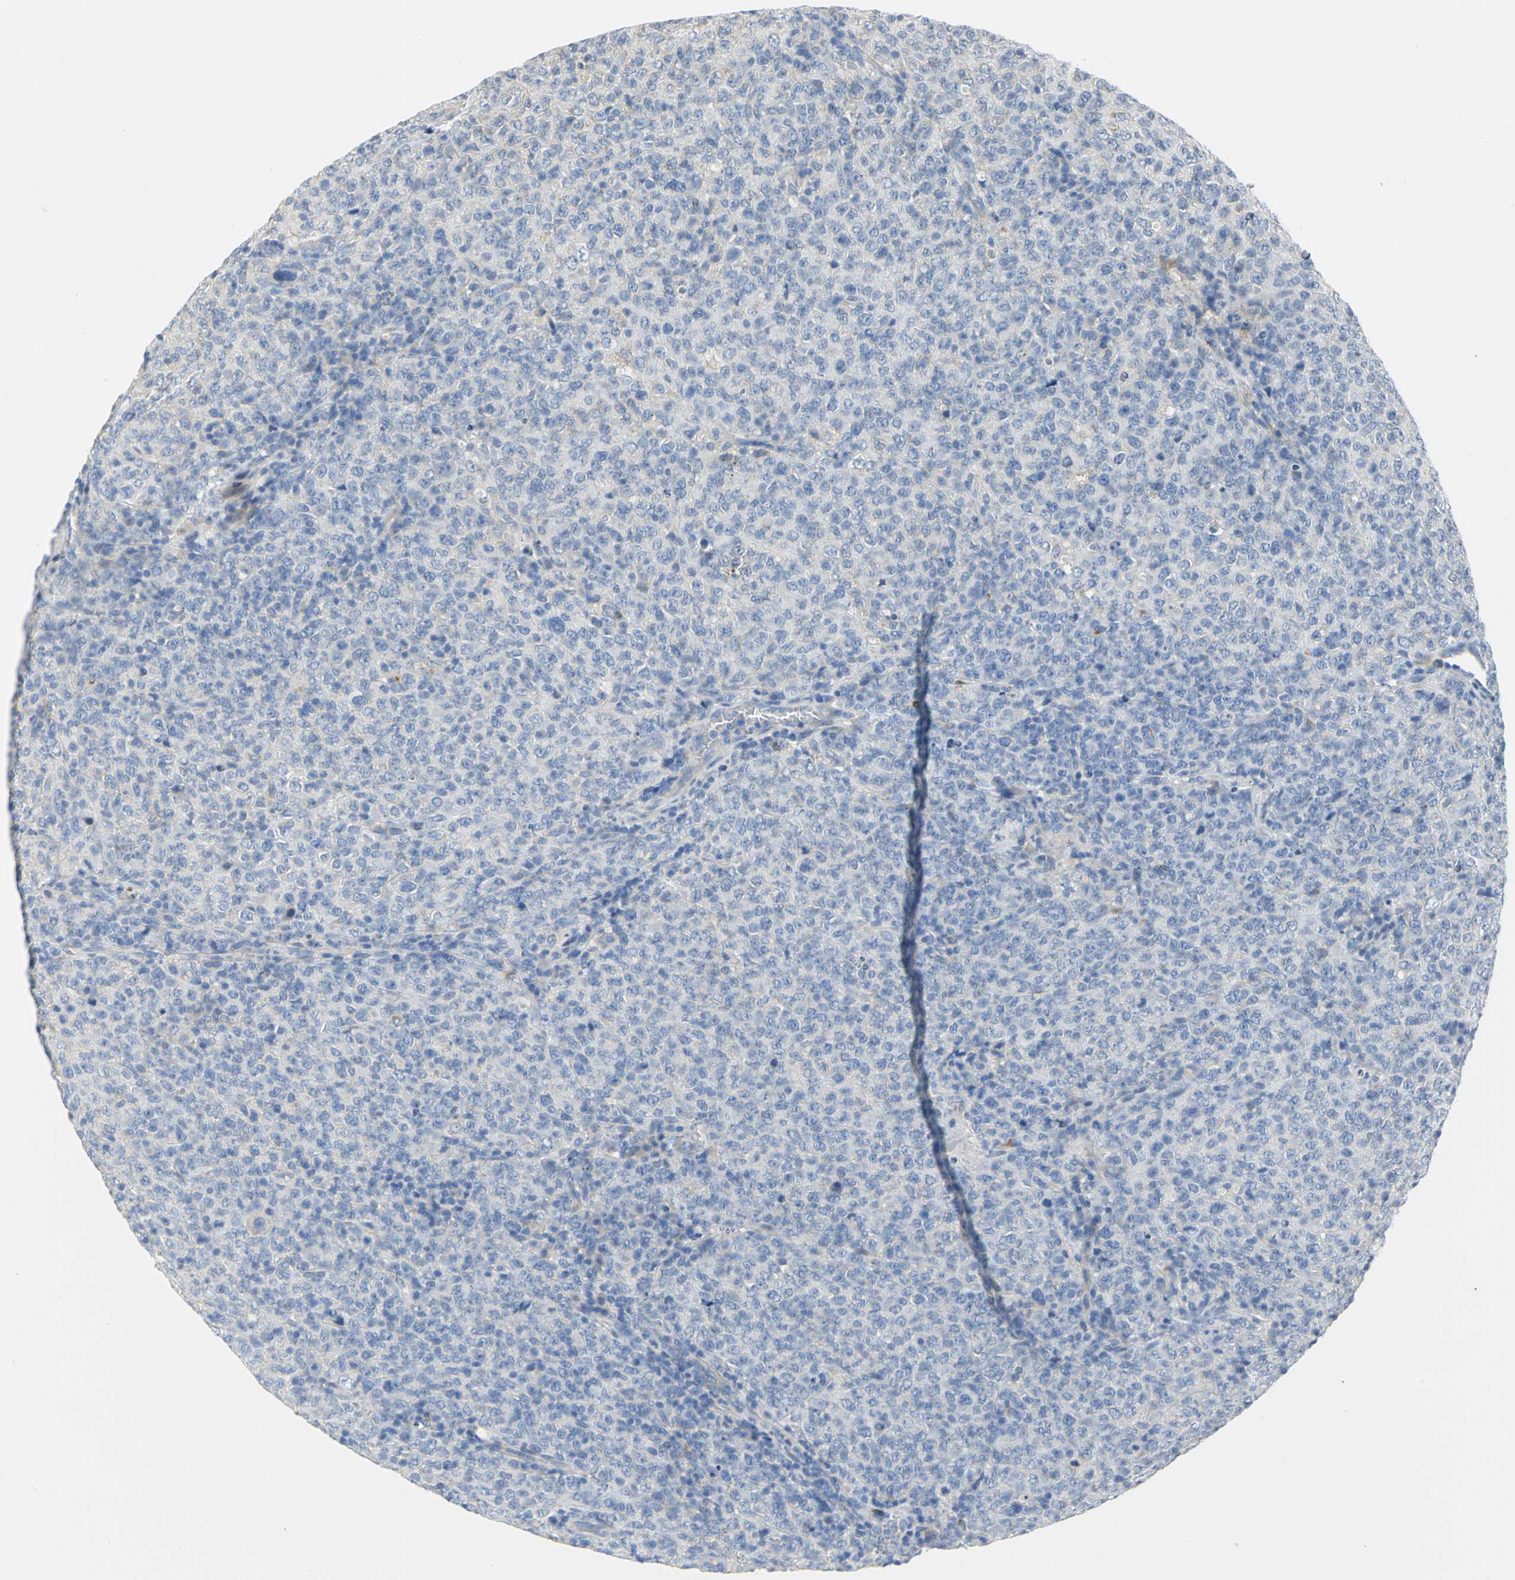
{"staining": {"intensity": "negative", "quantity": "none", "location": "none"}, "tissue": "lymphoma", "cell_type": "Tumor cells", "image_type": "cancer", "snomed": [{"axis": "morphology", "description": "Malignant lymphoma, non-Hodgkin's type, High grade"}, {"axis": "topography", "description": "Tonsil"}], "caption": "Tumor cells are negative for protein expression in human malignant lymphoma, non-Hodgkin's type (high-grade).", "gene": "GNRH2", "patient": {"sex": "female", "age": 36}}